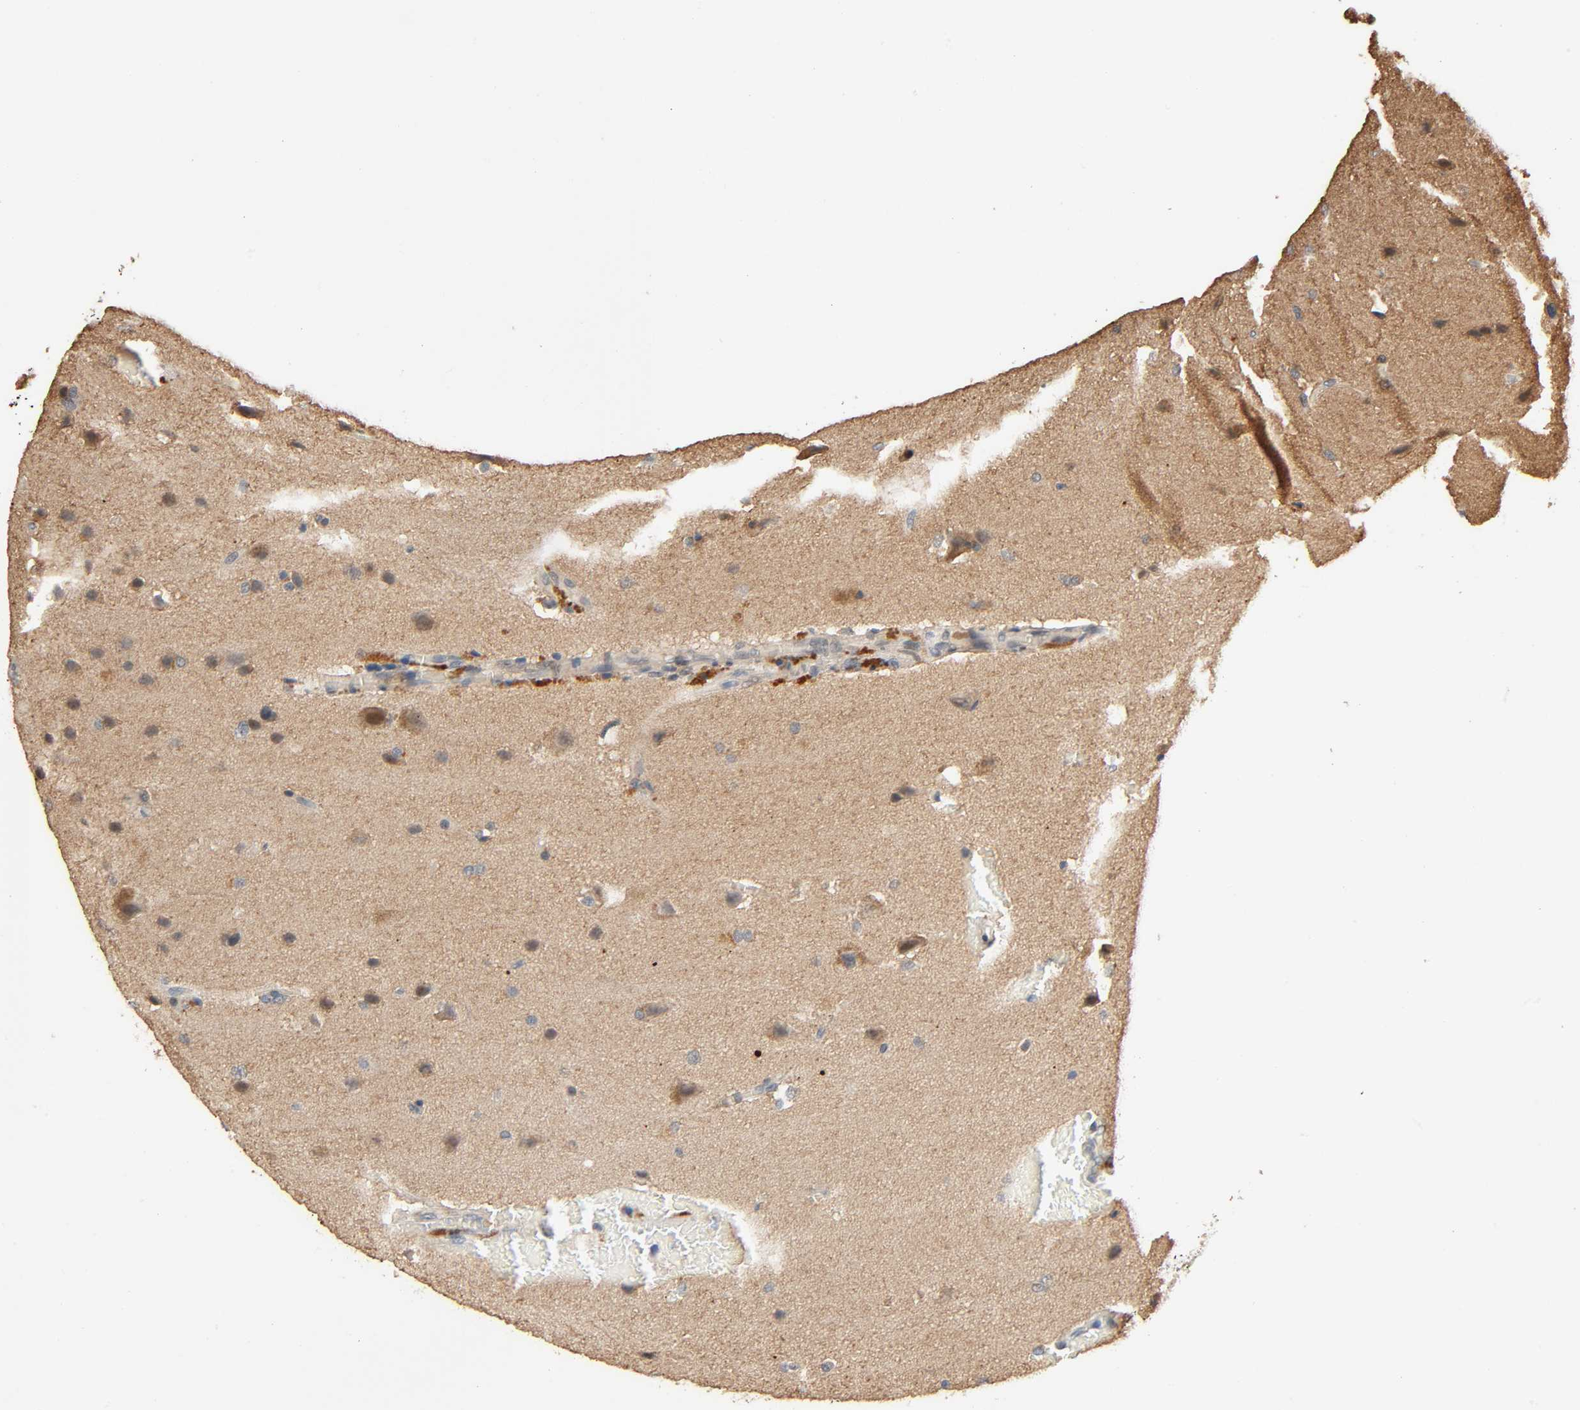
{"staining": {"intensity": "moderate", "quantity": "25%-75%", "location": "cytoplasmic/membranous"}, "tissue": "glioma", "cell_type": "Tumor cells", "image_type": "cancer", "snomed": [{"axis": "morphology", "description": "Glioma, malignant, Low grade"}, {"axis": "topography", "description": "Cerebral cortex"}], "caption": "Immunohistochemical staining of human malignant glioma (low-grade) reveals medium levels of moderate cytoplasmic/membranous expression in approximately 25%-75% of tumor cells.", "gene": "MAGEA8", "patient": {"sex": "female", "age": 47}}